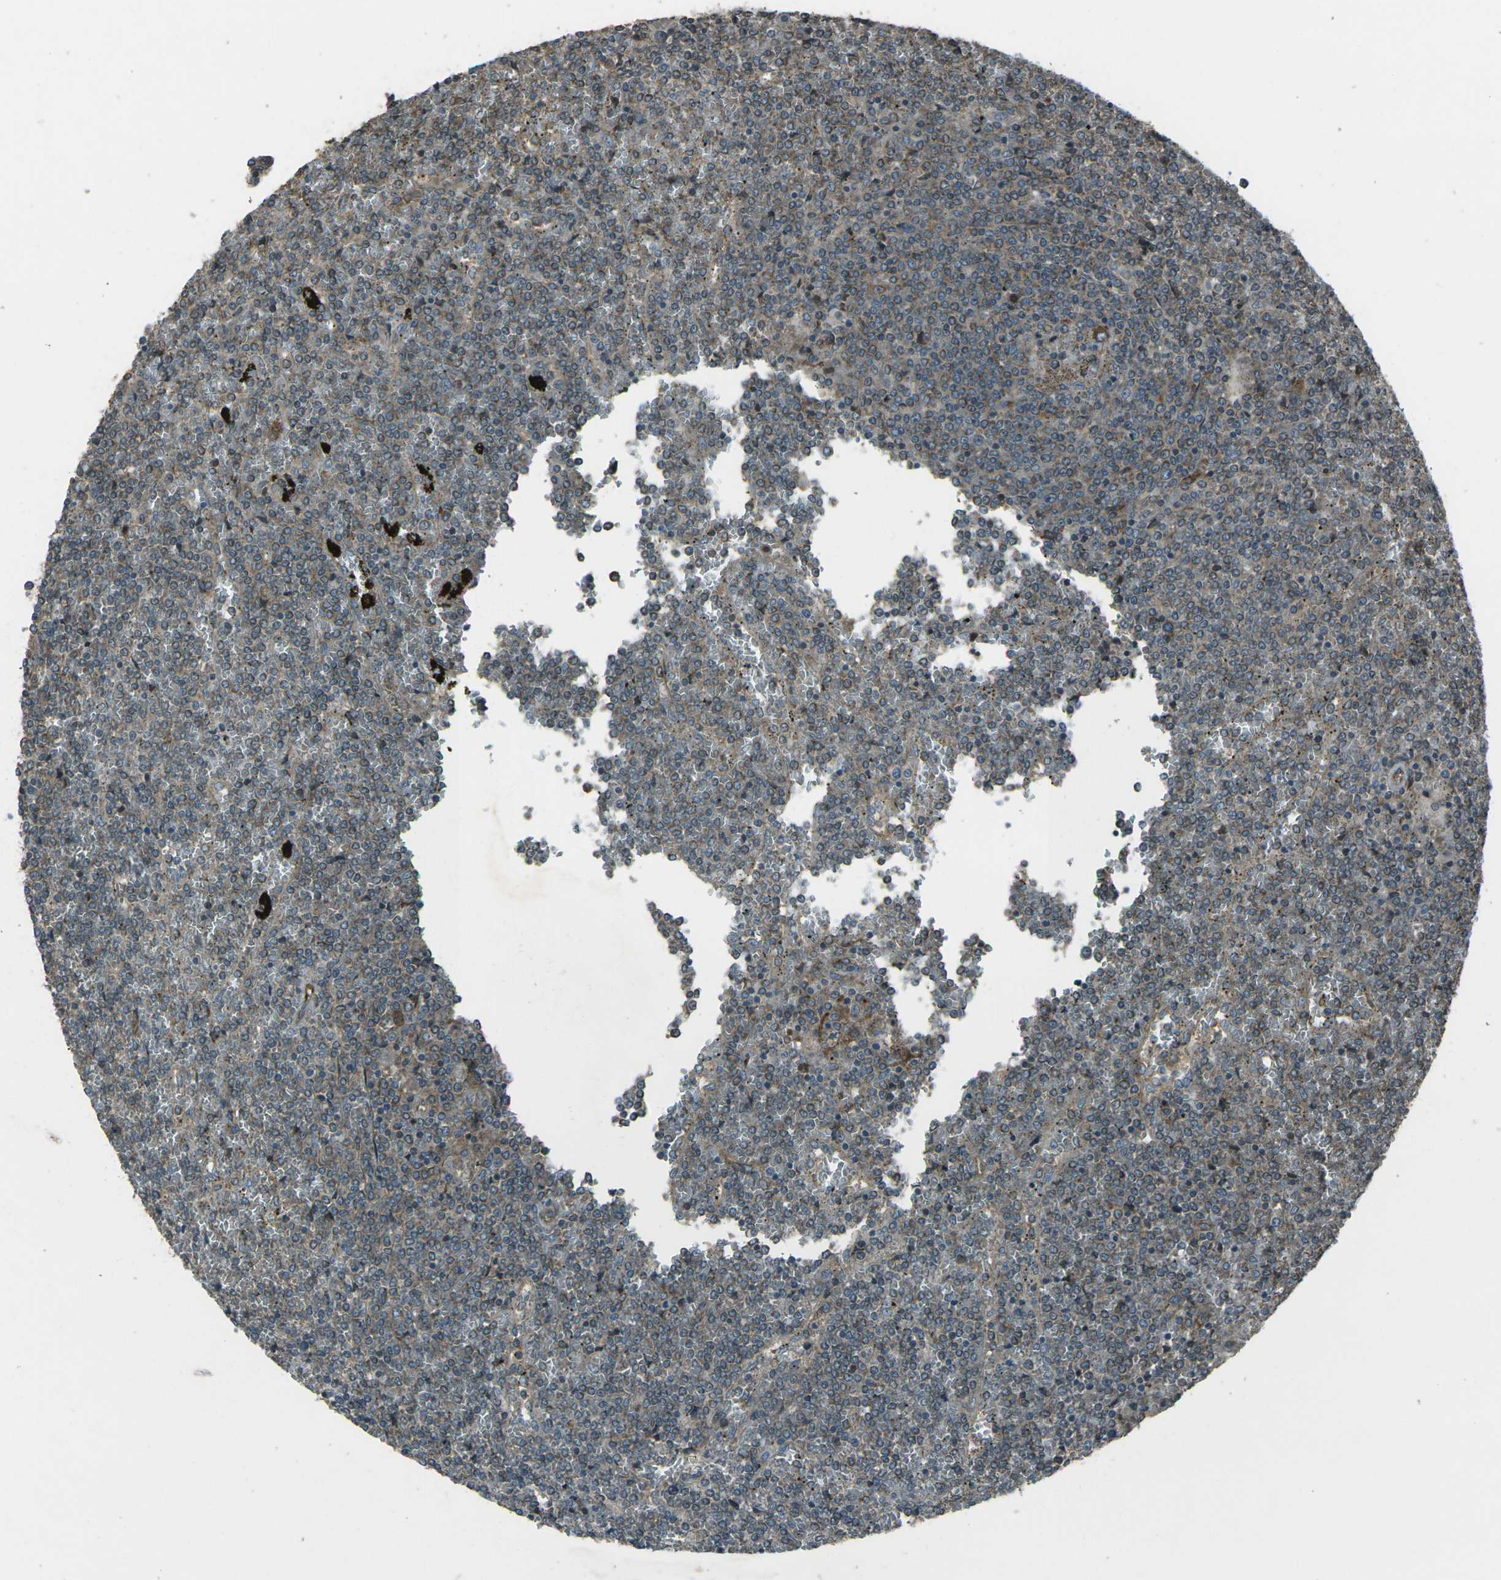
{"staining": {"intensity": "weak", "quantity": ">75%", "location": "cytoplasmic/membranous"}, "tissue": "lymphoma", "cell_type": "Tumor cells", "image_type": "cancer", "snomed": [{"axis": "morphology", "description": "Malignant lymphoma, non-Hodgkin's type, Low grade"}, {"axis": "topography", "description": "Spleen"}], "caption": "This is an image of immunohistochemistry staining of malignant lymphoma, non-Hodgkin's type (low-grade), which shows weak staining in the cytoplasmic/membranous of tumor cells.", "gene": "LSMEM1", "patient": {"sex": "female", "age": 19}}